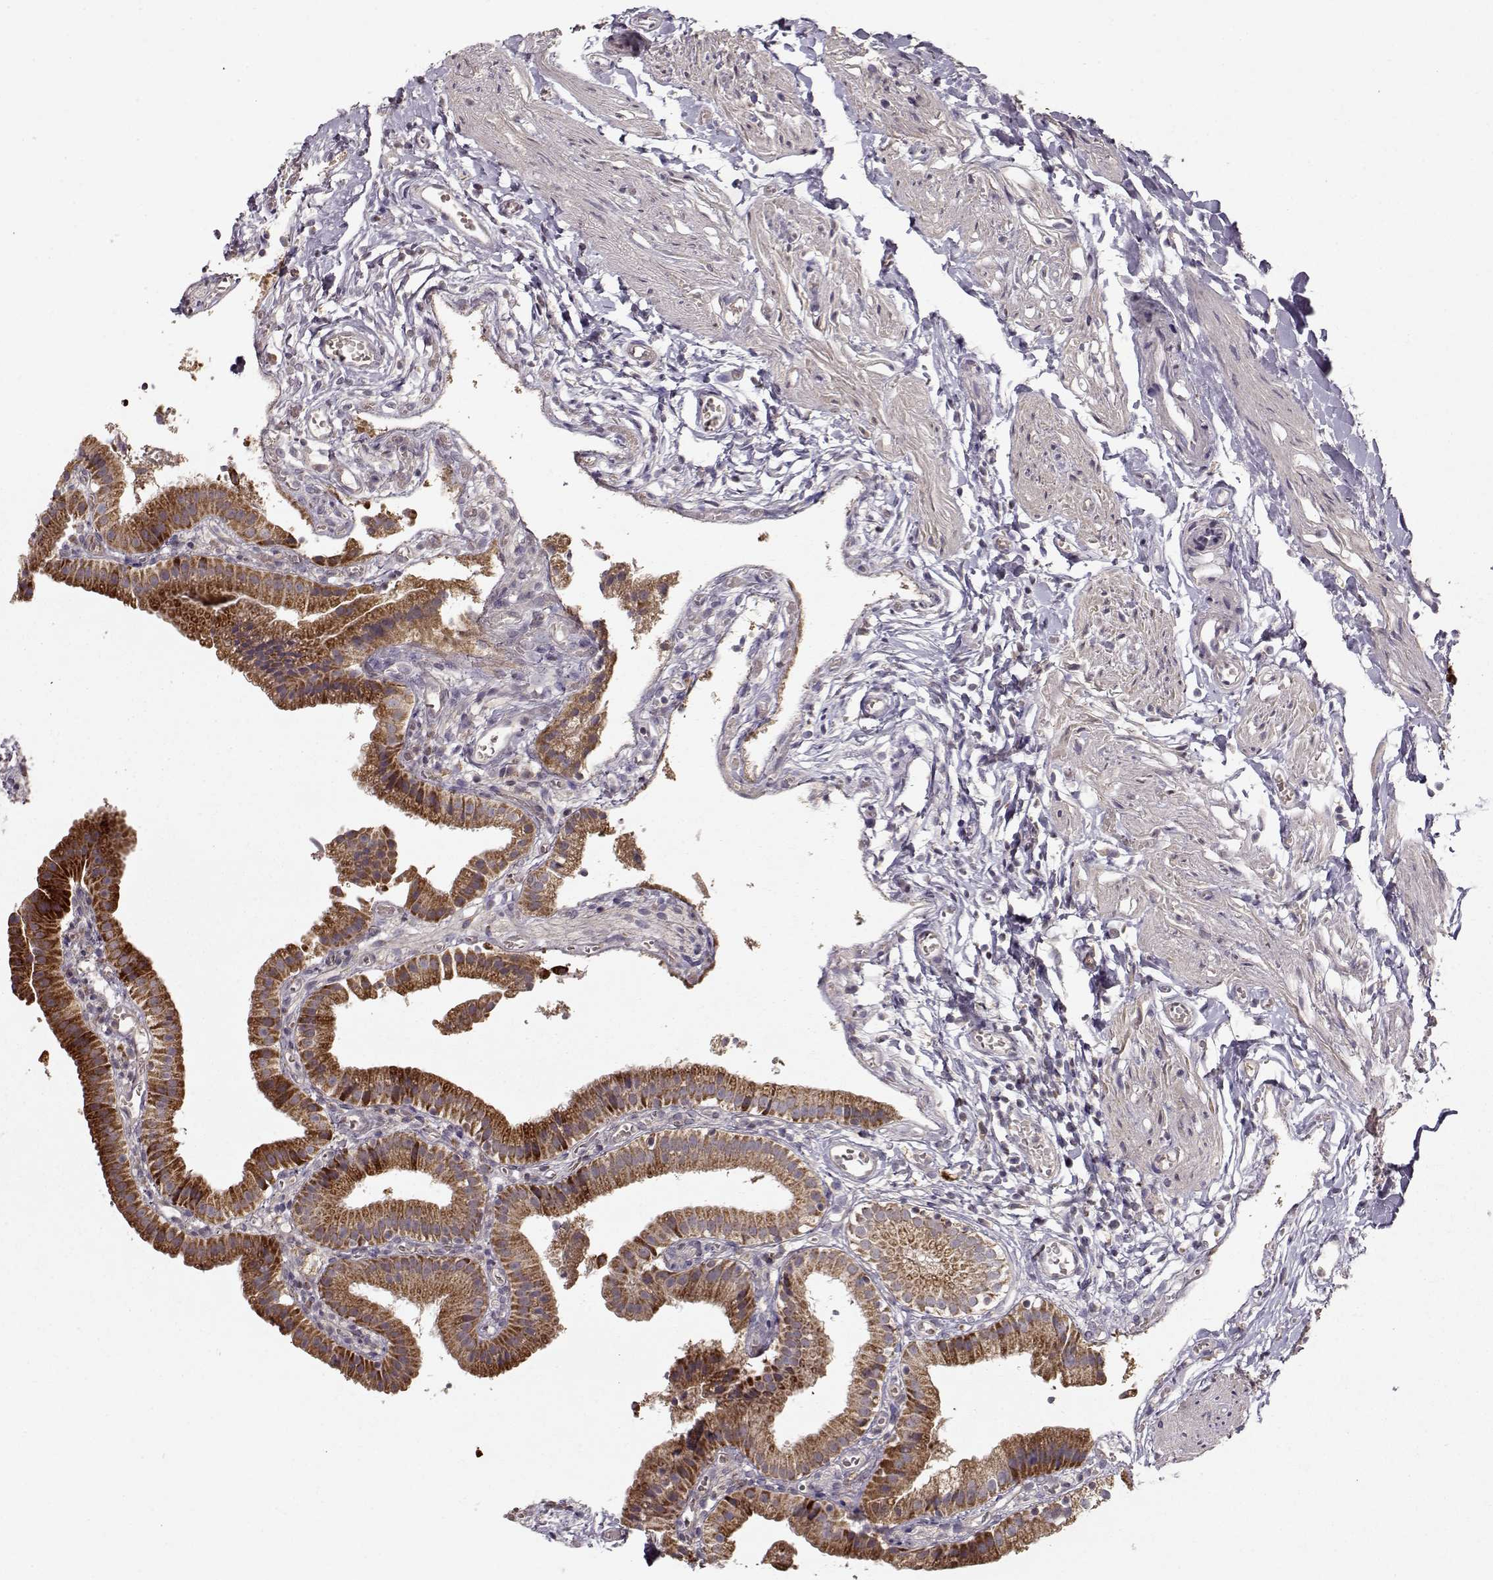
{"staining": {"intensity": "strong", "quantity": ">75%", "location": "cytoplasmic/membranous"}, "tissue": "gallbladder", "cell_type": "Glandular cells", "image_type": "normal", "snomed": [{"axis": "morphology", "description": "Normal tissue, NOS"}, {"axis": "topography", "description": "Gallbladder"}], "caption": "Immunohistochemistry photomicrograph of normal human gallbladder stained for a protein (brown), which displays high levels of strong cytoplasmic/membranous expression in about >75% of glandular cells.", "gene": "CMTM3", "patient": {"sex": "female", "age": 47}}